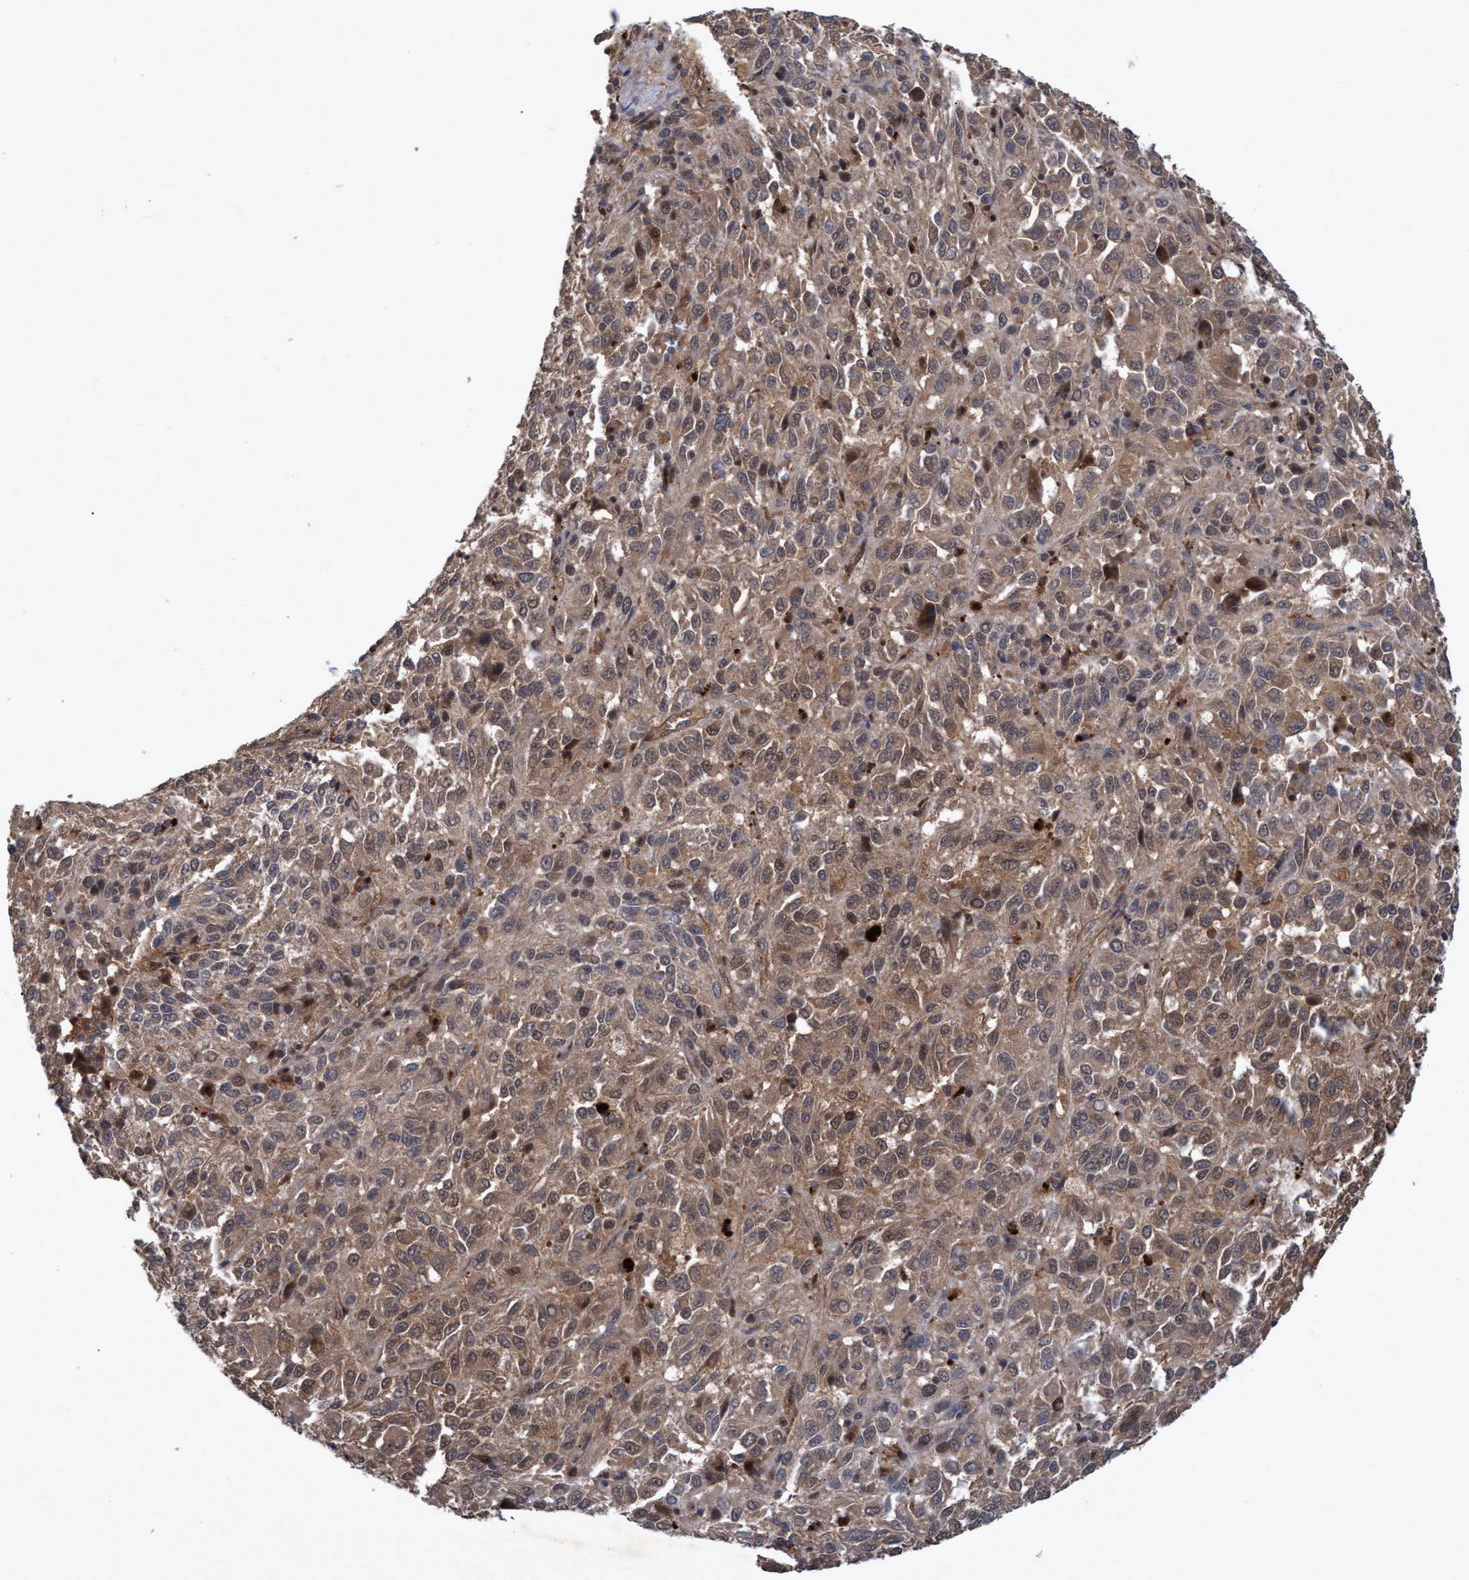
{"staining": {"intensity": "moderate", "quantity": ">75%", "location": "cytoplasmic/membranous,nuclear"}, "tissue": "melanoma", "cell_type": "Tumor cells", "image_type": "cancer", "snomed": [{"axis": "morphology", "description": "Malignant melanoma, Metastatic site"}, {"axis": "topography", "description": "Lung"}], "caption": "Melanoma stained for a protein displays moderate cytoplasmic/membranous and nuclear positivity in tumor cells. The protein of interest is stained brown, and the nuclei are stained in blue (DAB (3,3'-diaminobenzidine) IHC with brightfield microscopy, high magnification).", "gene": "PSMB6", "patient": {"sex": "male", "age": 64}}